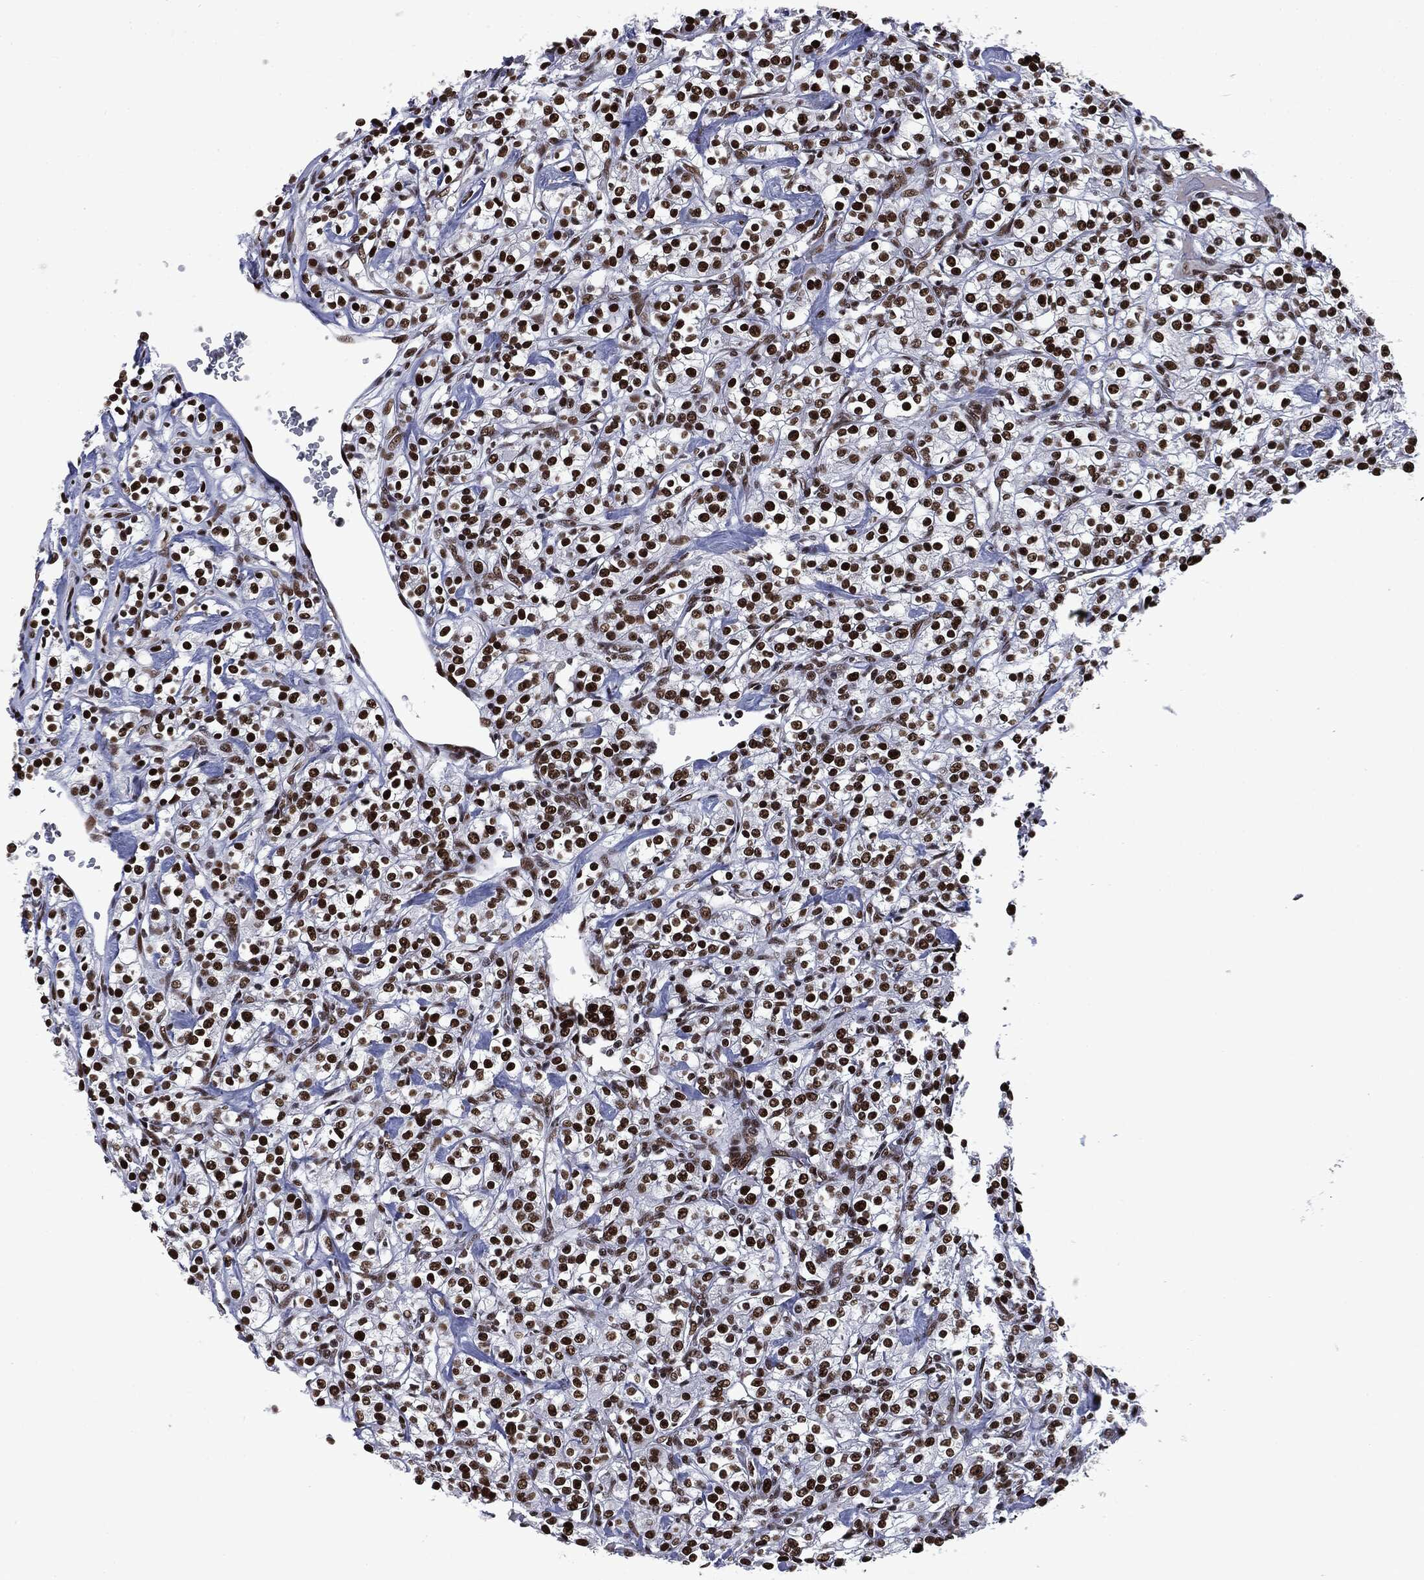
{"staining": {"intensity": "strong", "quantity": ">75%", "location": "nuclear"}, "tissue": "renal cancer", "cell_type": "Tumor cells", "image_type": "cancer", "snomed": [{"axis": "morphology", "description": "Adenocarcinoma, NOS"}, {"axis": "topography", "description": "Kidney"}], "caption": "Protein staining of renal adenocarcinoma tissue demonstrates strong nuclear staining in about >75% of tumor cells. (DAB (3,3'-diaminobenzidine) = brown stain, brightfield microscopy at high magnification).", "gene": "MSH2", "patient": {"sex": "male", "age": 77}}